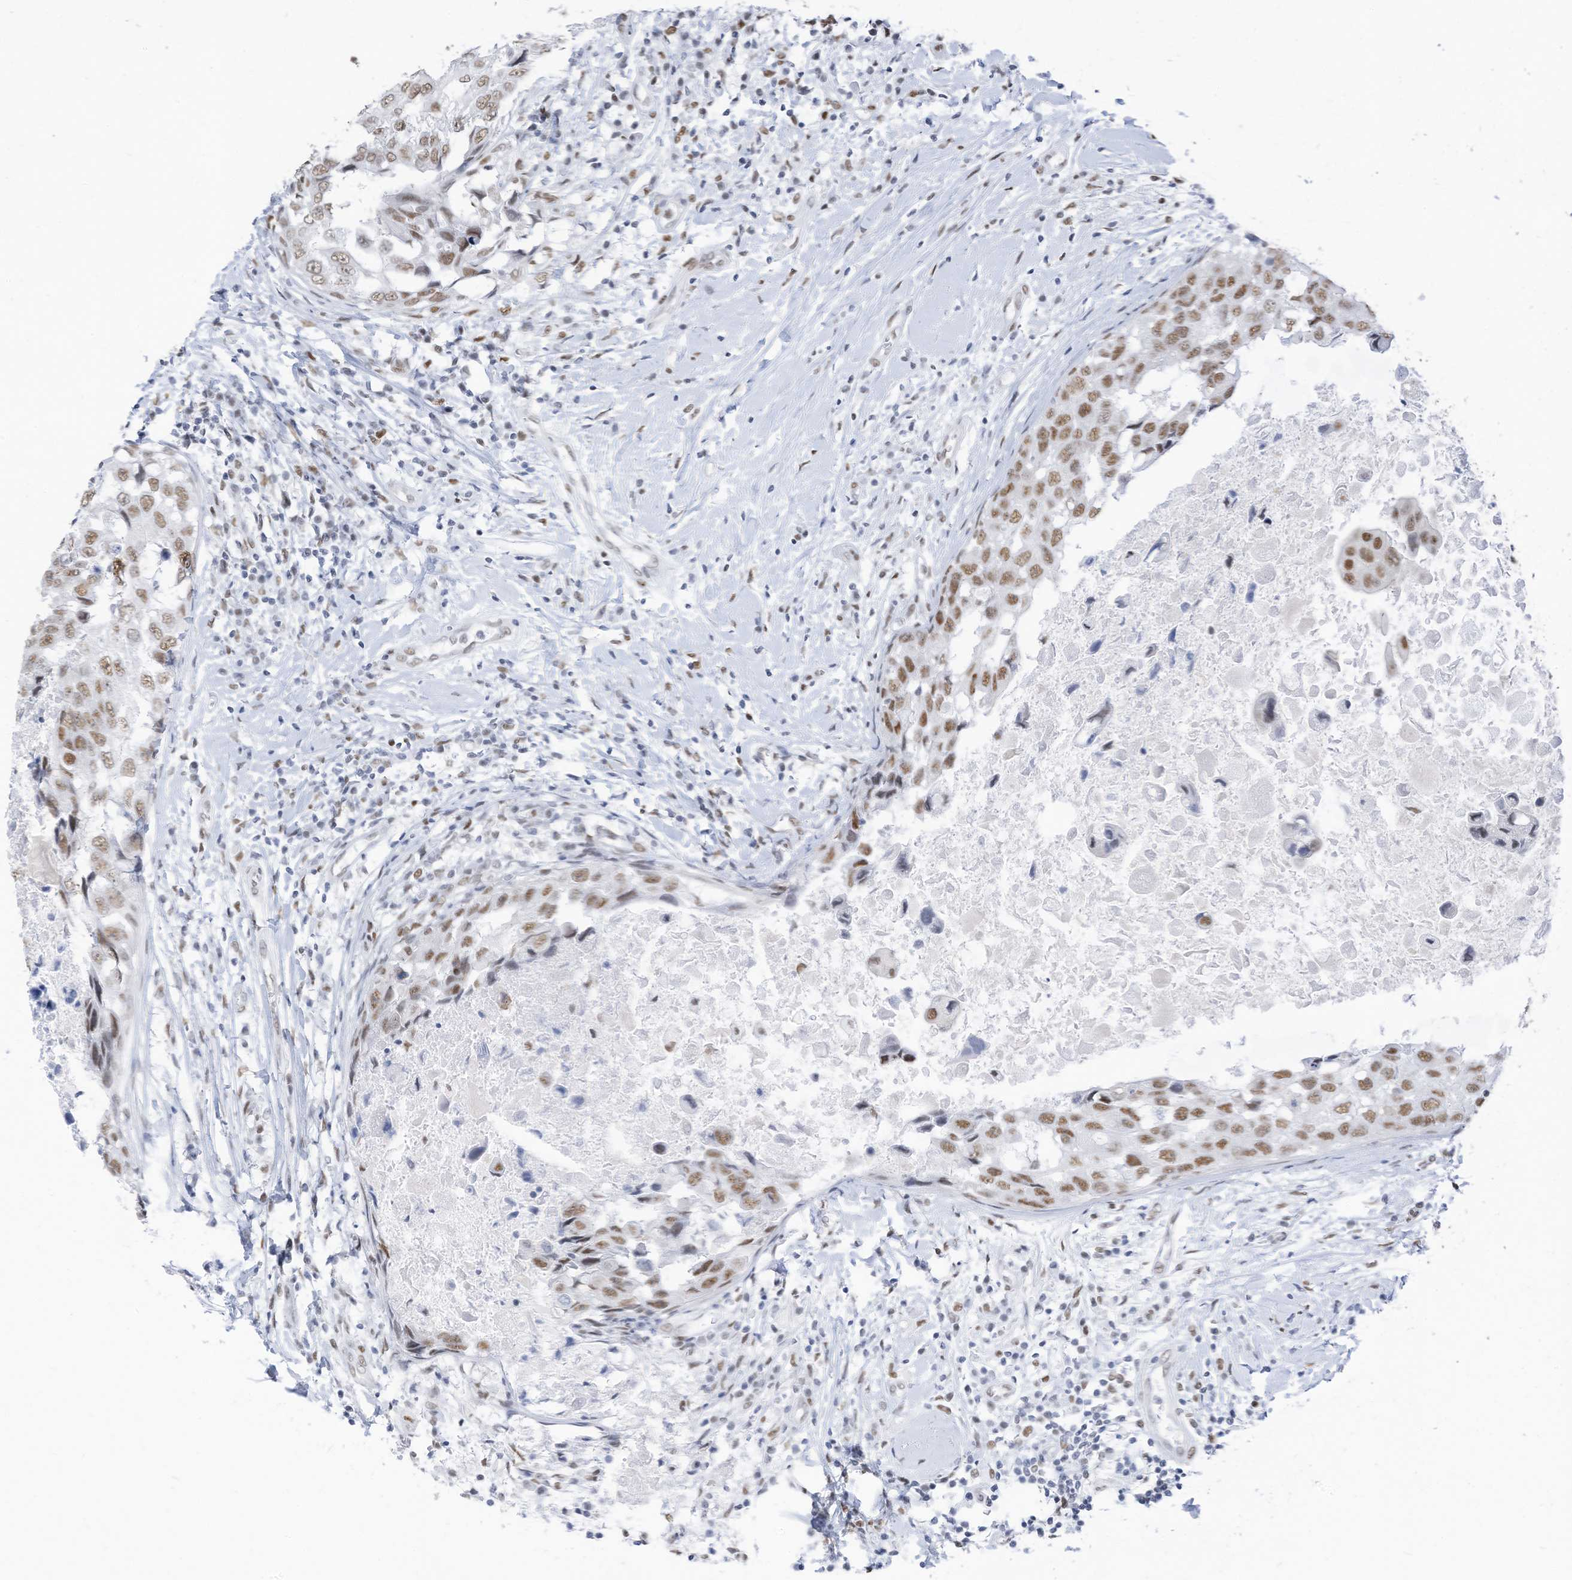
{"staining": {"intensity": "moderate", "quantity": ">75%", "location": "nuclear"}, "tissue": "breast cancer", "cell_type": "Tumor cells", "image_type": "cancer", "snomed": [{"axis": "morphology", "description": "Duct carcinoma"}, {"axis": "topography", "description": "Breast"}], "caption": "IHC image of neoplastic tissue: breast invasive ductal carcinoma stained using immunohistochemistry (IHC) displays medium levels of moderate protein expression localized specifically in the nuclear of tumor cells, appearing as a nuclear brown color.", "gene": "KHSRP", "patient": {"sex": "female", "age": 27}}